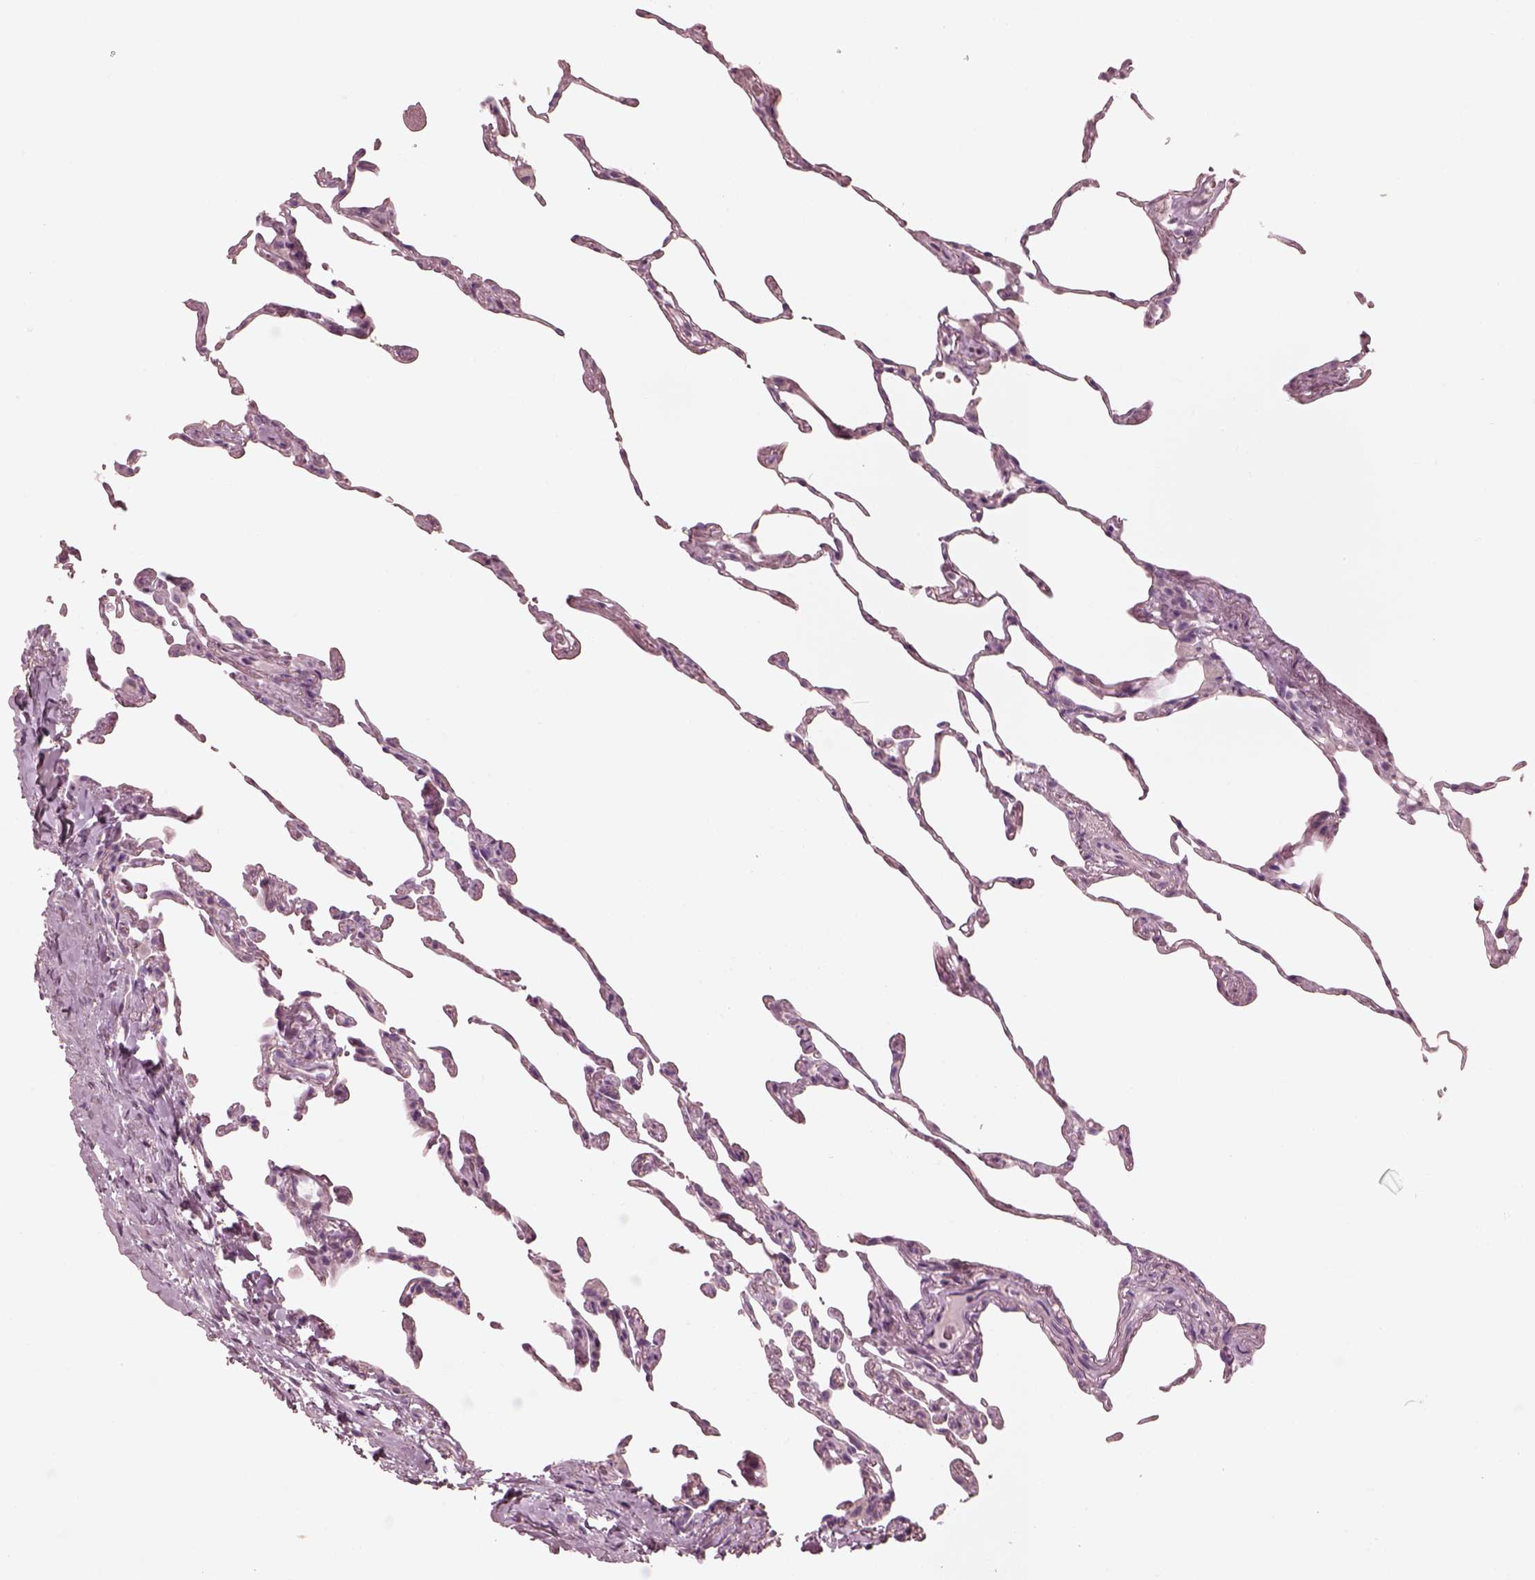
{"staining": {"intensity": "negative", "quantity": "none", "location": "none"}, "tissue": "lung", "cell_type": "Alveolar cells", "image_type": "normal", "snomed": [{"axis": "morphology", "description": "Normal tissue, NOS"}, {"axis": "topography", "description": "Lung"}], "caption": "Normal lung was stained to show a protein in brown. There is no significant expression in alveolar cells. (IHC, brightfield microscopy, high magnification).", "gene": "ZP4", "patient": {"sex": "female", "age": 57}}